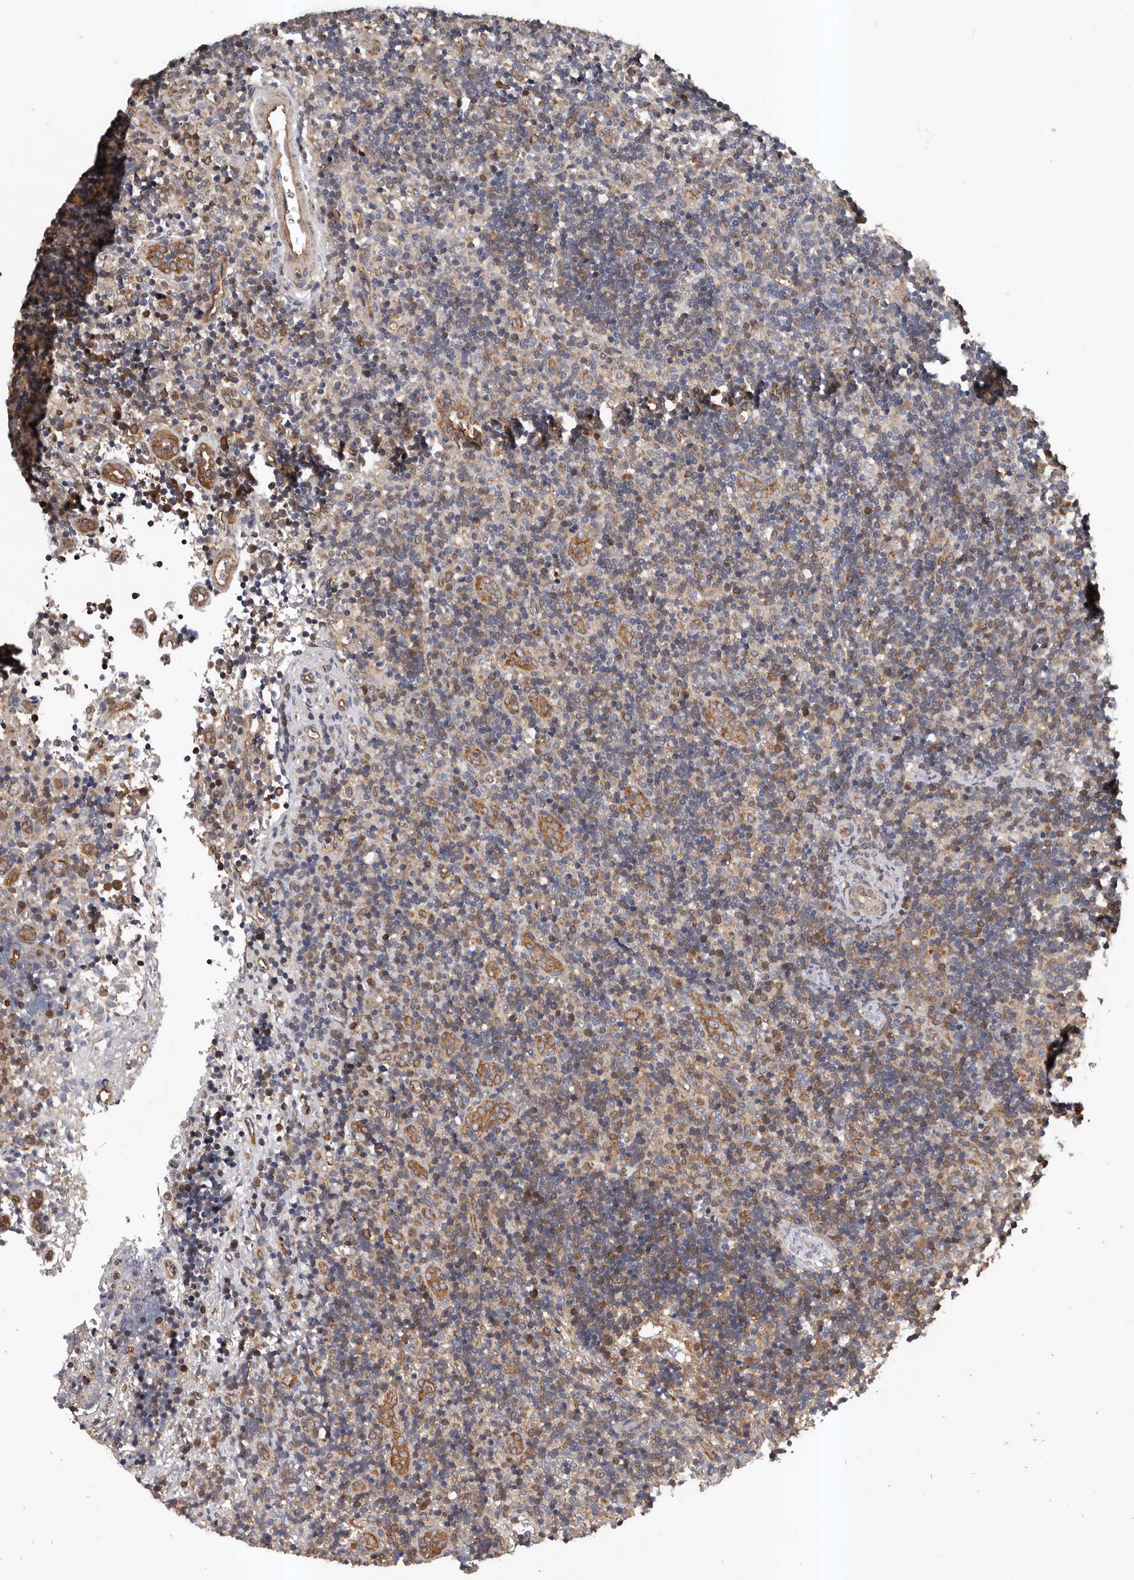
{"staining": {"intensity": "weak", "quantity": "25%-75%", "location": "cytoplasmic/membranous"}, "tissue": "lymph node", "cell_type": "Germinal center cells", "image_type": "normal", "snomed": [{"axis": "morphology", "description": "Normal tissue, NOS"}, {"axis": "topography", "description": "Lymph node"}], "caption": "A brown stain labels weak cytoplasmic/membranous expression of a protein in germinal center cells of benign human lymph node.", "gene": "PNRC2", "patient": {"sex": "female", "age": 22}}